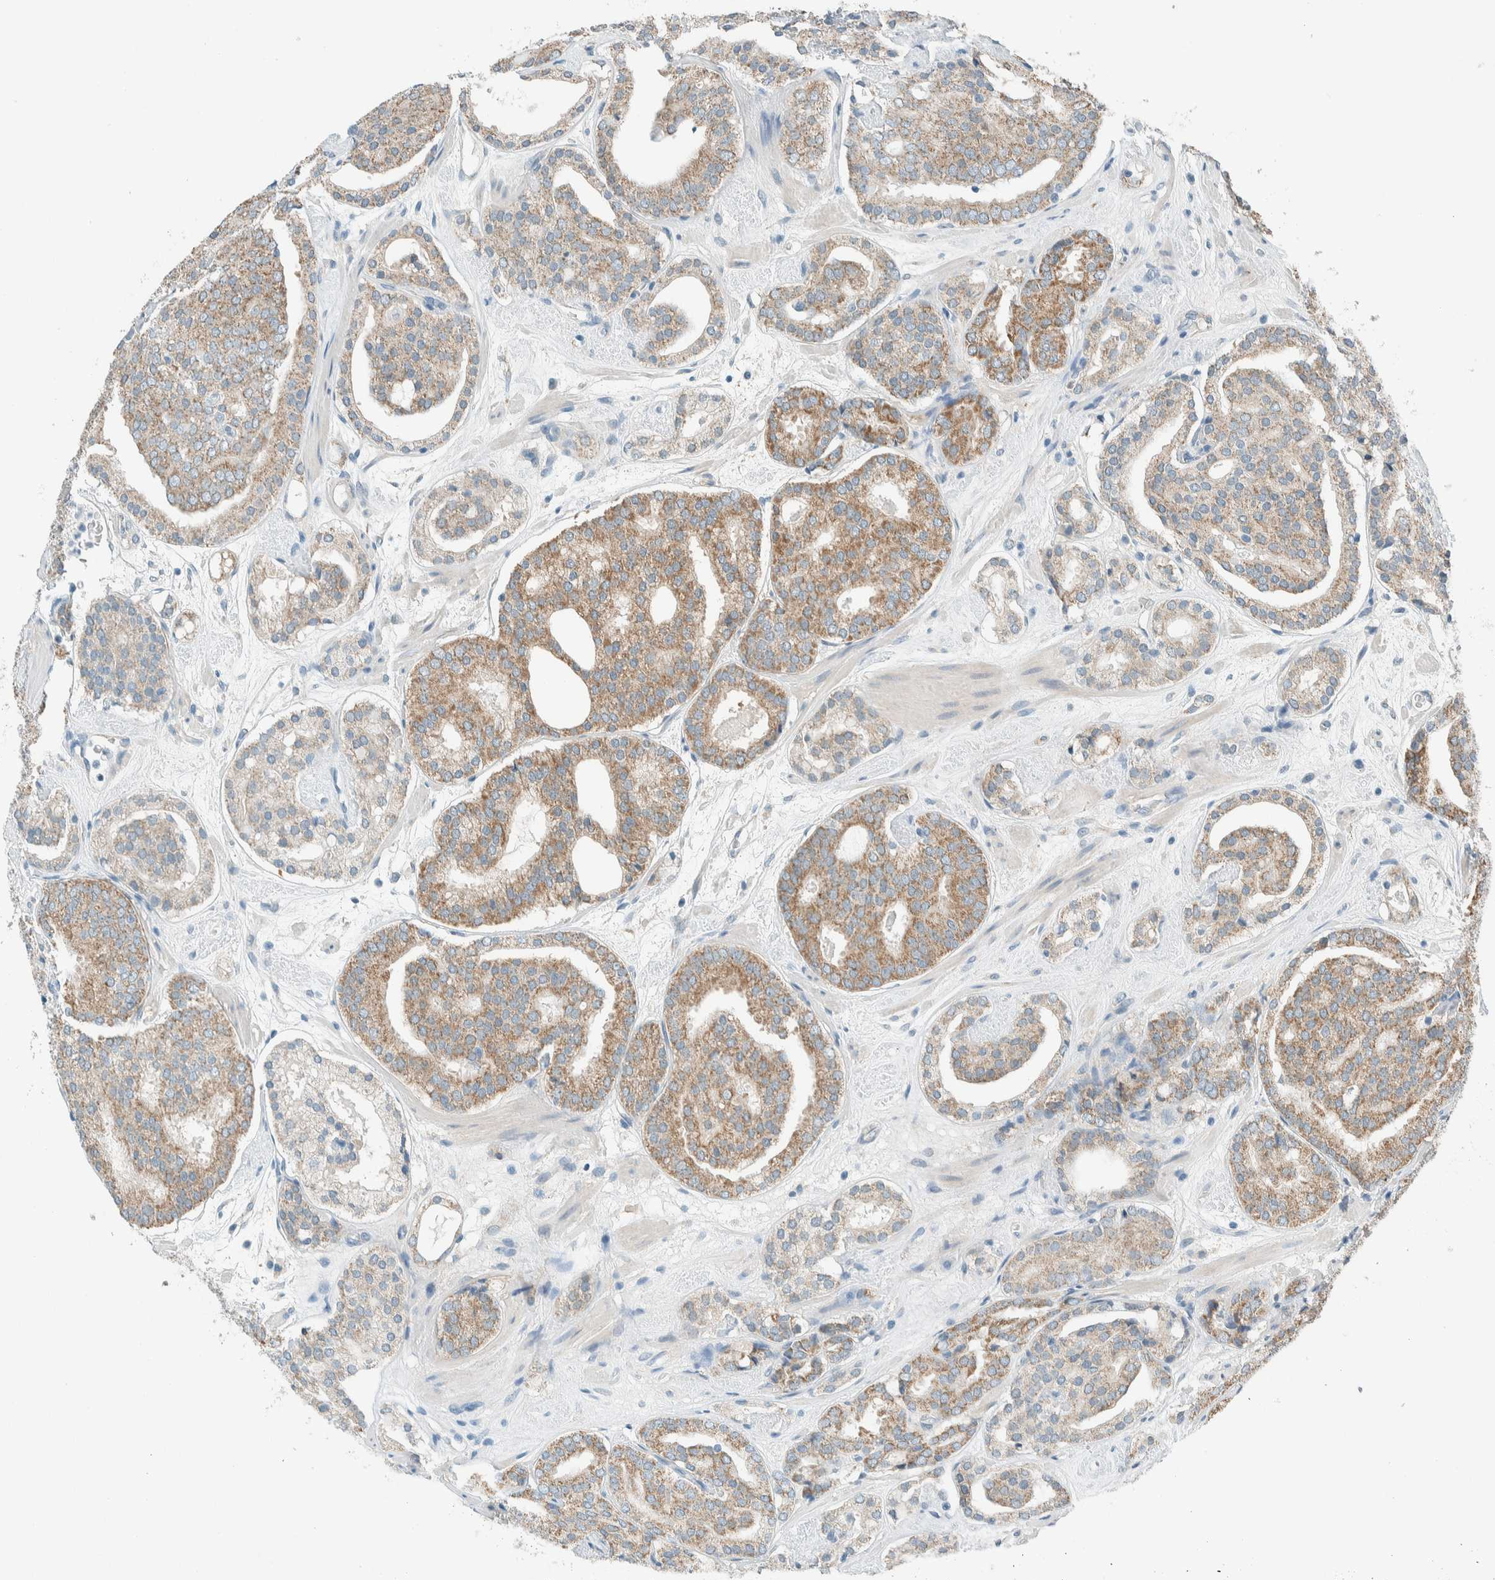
{"staining": {"intensity": "moderate", "quantity": ">75%", "location": "cytoplasmic/membranous"}, "tissue": "prostate cancer", "cell_type": "Tumor cells", "image_type": "cancer", "snomed": [{"axis": "morphology", "description": "Adenocarcinoma, Low grade"}, {"axis": "topography", "description": "Prostate"}], "caption": "Prostate adenocarcinoma (low-grade) stained with immunohistochemistry reveals moderate cytoplasmic/membranous expression in about >75% of tumor cells.", "gene": "ALDH7A1", "patient": {"sex": "male", "age": 69}}